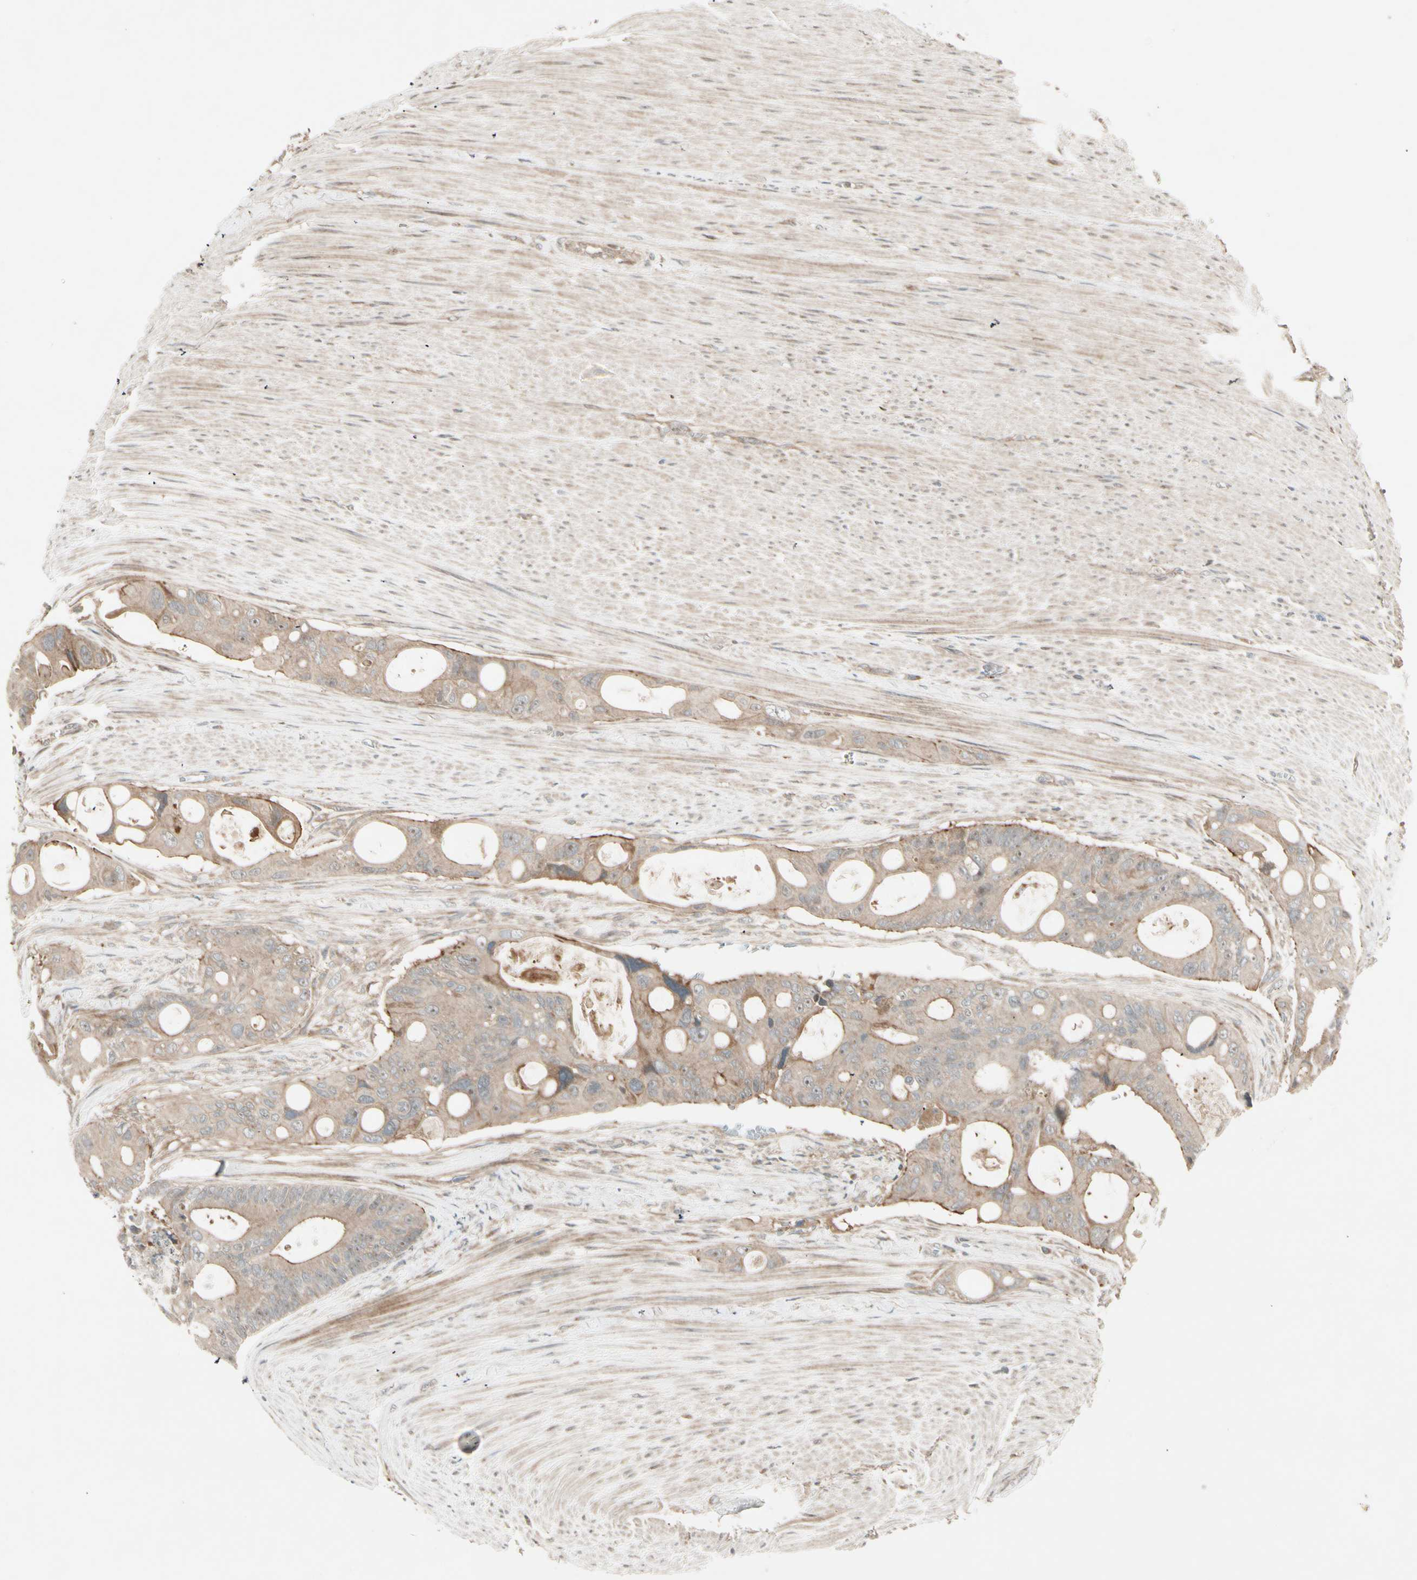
{"staining": {"intensity": "weak", "quantity": ">75%", "location": "cytoplasmic/membranous"}, "tissue": "colorectal cancer", "cell_type": "Tumor cells", "image_type": "cancer", "snomed": [{"axis": "morphology", "description": "Adenocarcinoma, NOS"}, {"axis": "topography", "description": "Colon"}], "caption": "This micrograph exhibits immunohistochemistry (IHC) staining of colorectal cancer (adenocarcinoma), with low weak cytoplasmic/membranous staining in about >75% of tumor cells.", "gene": "ACVR1C", "patient": {"sex": "female", "age": 57}}